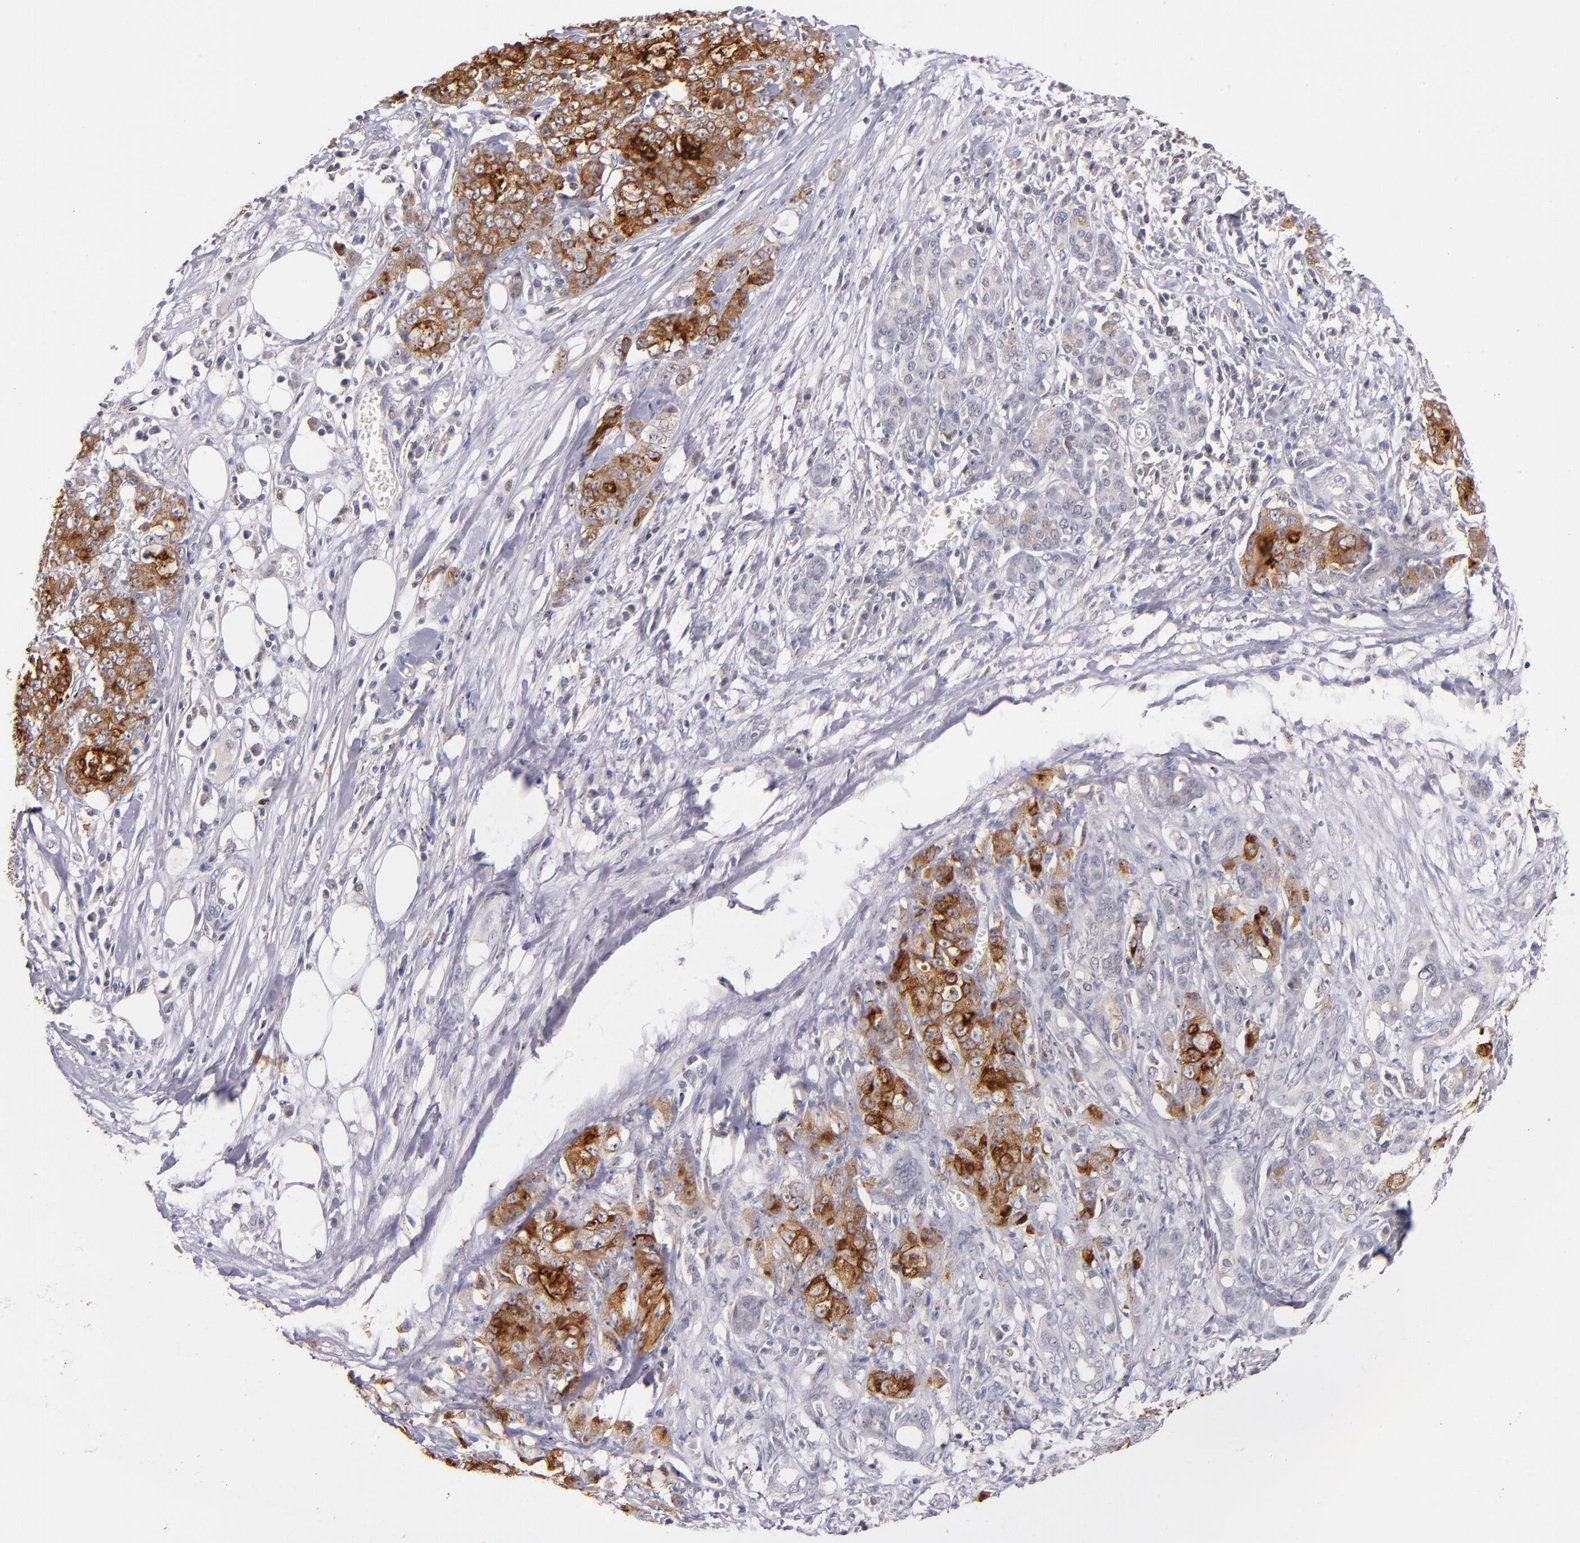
{"staining": {"intensity": "strong", "quantity": ">75%", "location": "cytoplasmic/membranous"}, "tissue": "pancreatic cancer", "cell_type": "Tumor cells", "image_type": "cancer", "snomed": [{"axis": "morphology", "description": "Adenocarcinoma, NOS"}, {"axis": "topography", "description": "Pancreas"}], "caption": "Adenocarcinoma (pancreatic) stained with a brown dye shows strong cytoplasmic/membranous positive positivity in about >75% of tumor cells.", "gene": "SYP", "patient": {"sex": "female", "age": 73}}